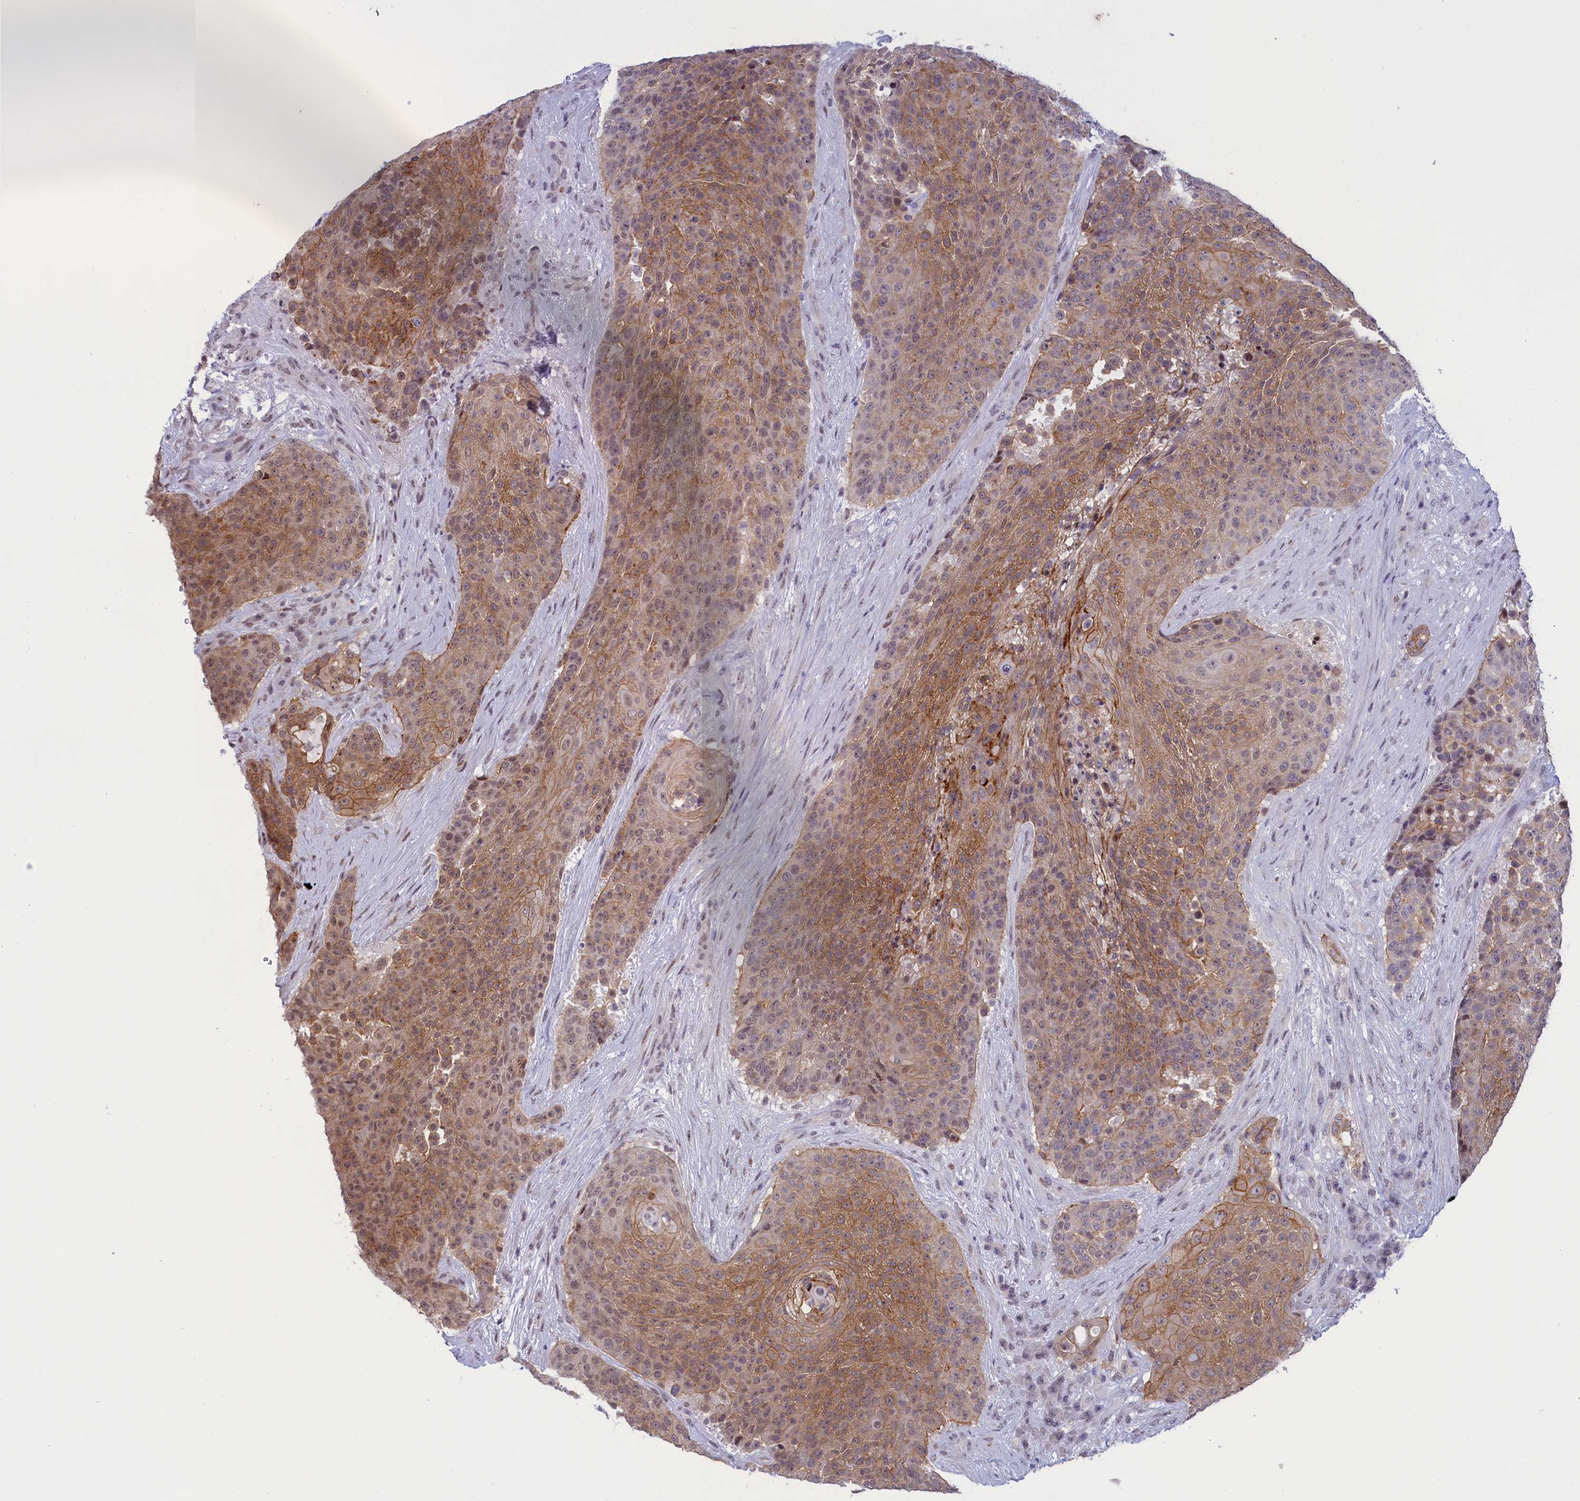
{"staining": {"intensity": "moderate", "quantity": ">75%", "location": "cytoplasmic/membranous"}, "tissue": "urothelial cancer", "cell_type": "Tumor cells", "image_type": "cancer", "snomed": [{"axis": "morphology", "description": "Urothelial carcinoma, High grade"}, {"axis": "topography", "description": "Urinary bladder"}], "caption": "Human high-grade urothelial carcinoma stained with a brown dye displays moderate cytoplasmic/membranous positive expression in about >75% of tumor cells.", "gene": "CORO2A", "patient": {"sex": "female", "age": 63}}